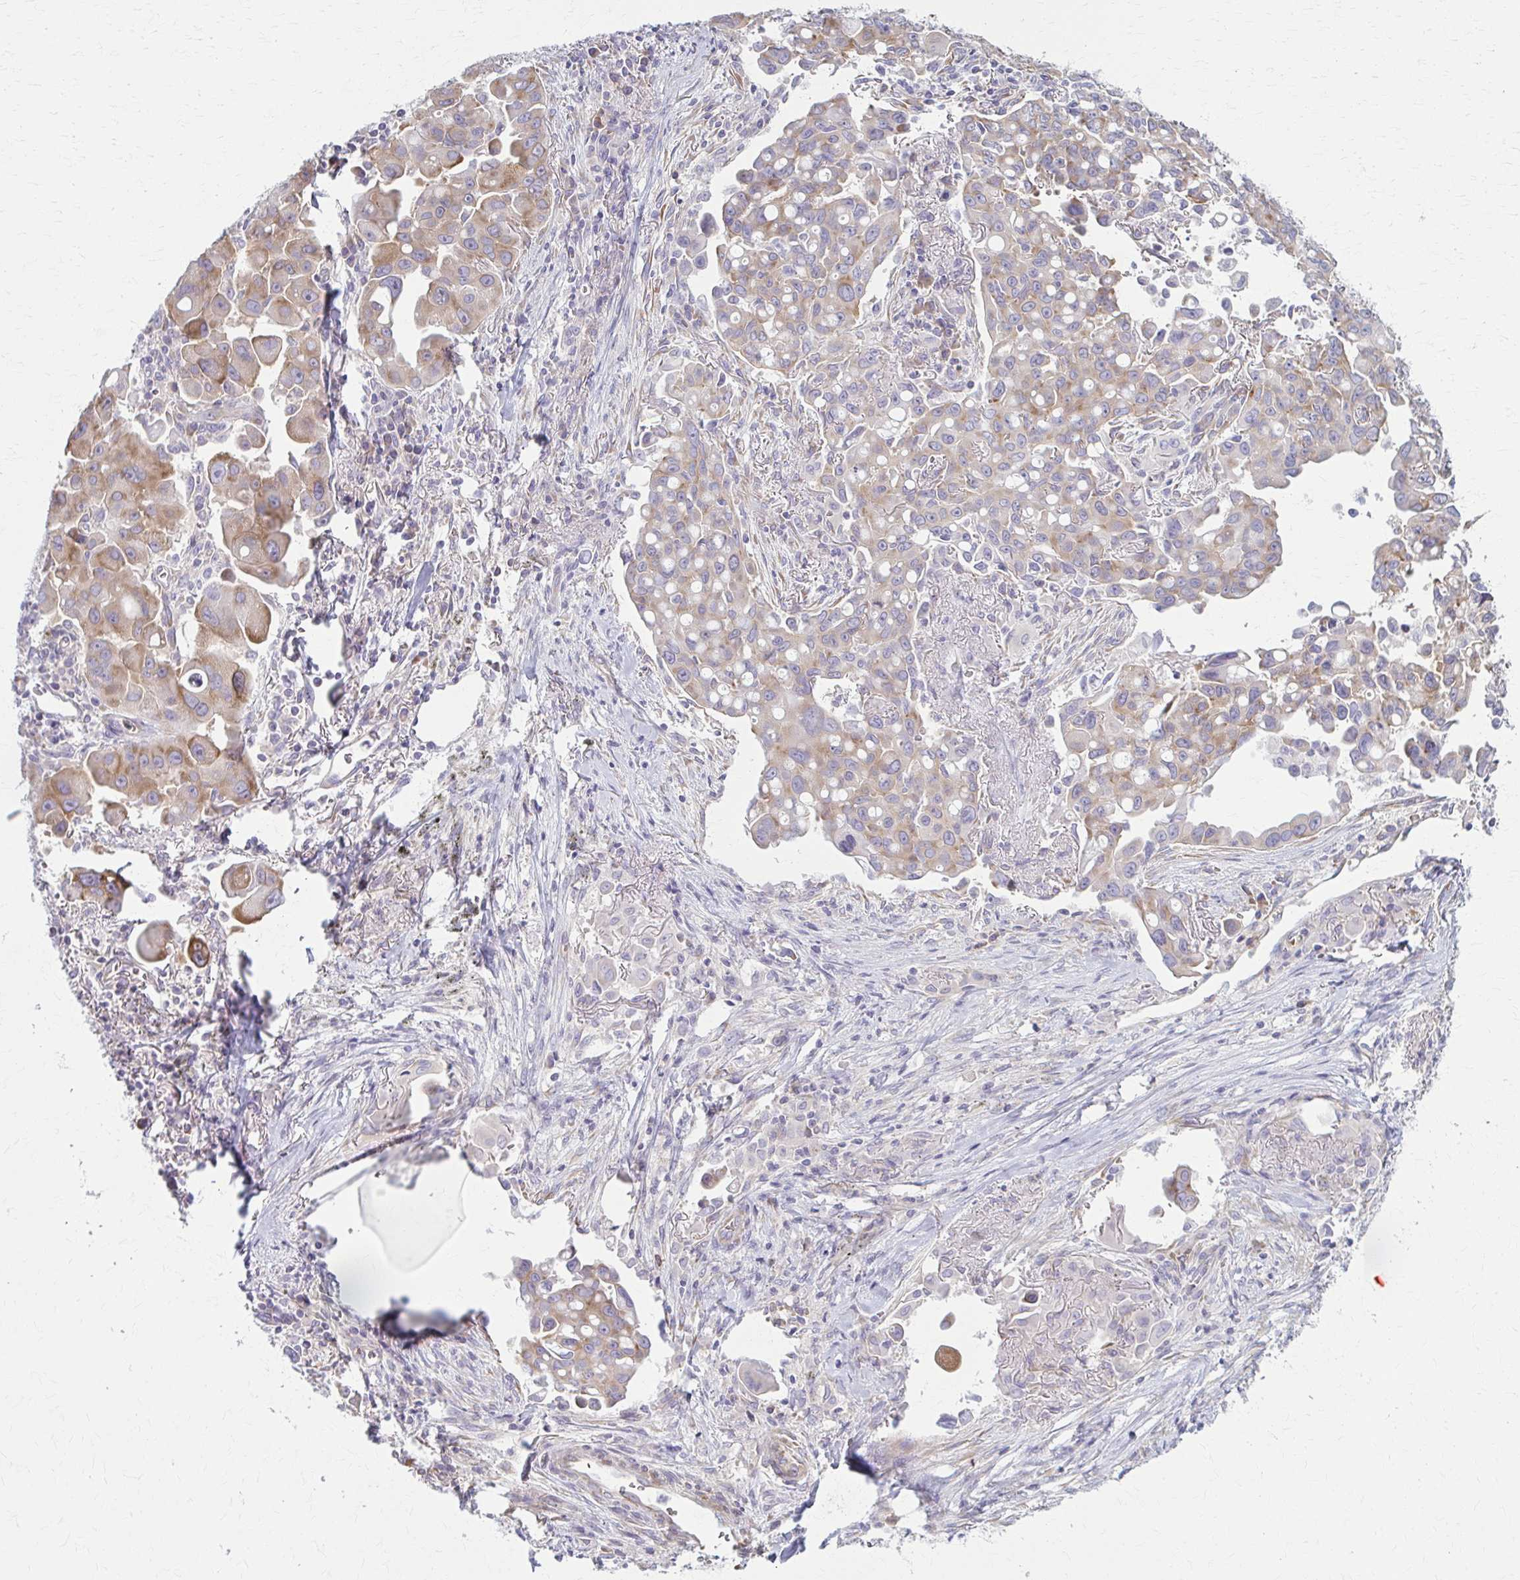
{"staining": {"intensity": "moderate", "quantity": "25%-75%", "location": "cytoplasmic/membranous"}, "tissue": "lung cancer", "cell_type": "Tumor cells", "image_type": "cancer", "snomed": [{"axis": "morphology", "description": "Adenocarcinoma, NOS"}, {"axis": "topography", "description": "Lung"}], "caption": "A brown stain highlights moderate cytoplasmic/membranous positivity of a protein in adenocarcinoma (lung) tumor cells. The staining is performed using DAB (3,3'-diaminobenzidine) brown chromogen to label protein expression. The nuclei are counter-stained blue using hematoxylin.", "gene": "PRKRA", "patient": {"sex": "male", "age": 68}}